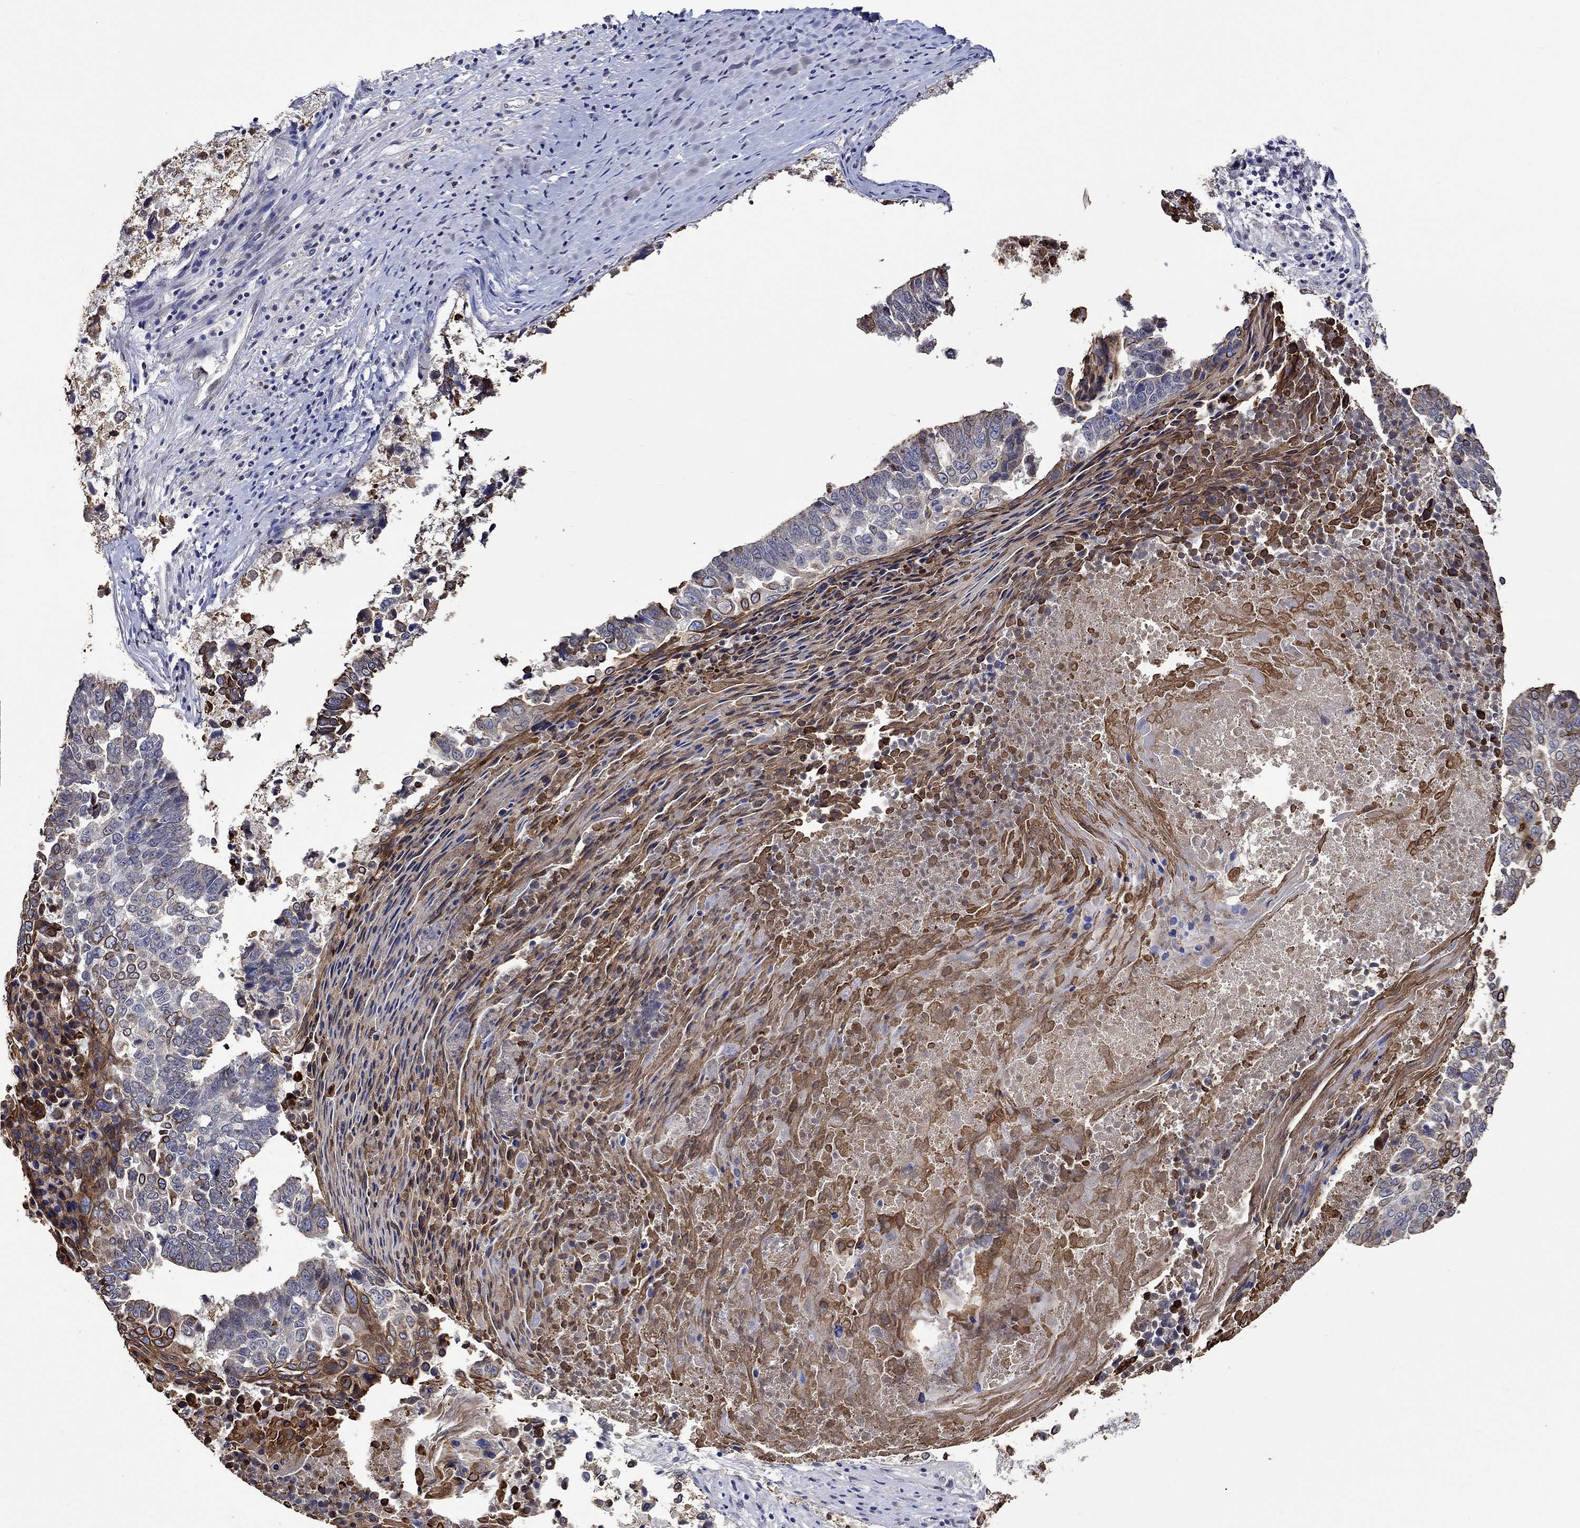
{"staining": {"intensity": "strong", "quantity": "<25%", "location": "cytoplasmic/membranous"}, "tissue": "lung cancer", "cell_type": "Tumor cells", "image_type": "cancer", "snomed": [{"axis": "morphology", "description": "Squamous cell carcinoma, NOS"}, {"axis": "topography", "description": "Lung"}], "caption": "Immunohistochemistry (IHC) of lung cancer shows medium levels of strong cytoplasmic/membranous positivity in about <25% of tumor cells.", "gene": "DDX3Y", "patient": {"sex": "male", "age": 73}}